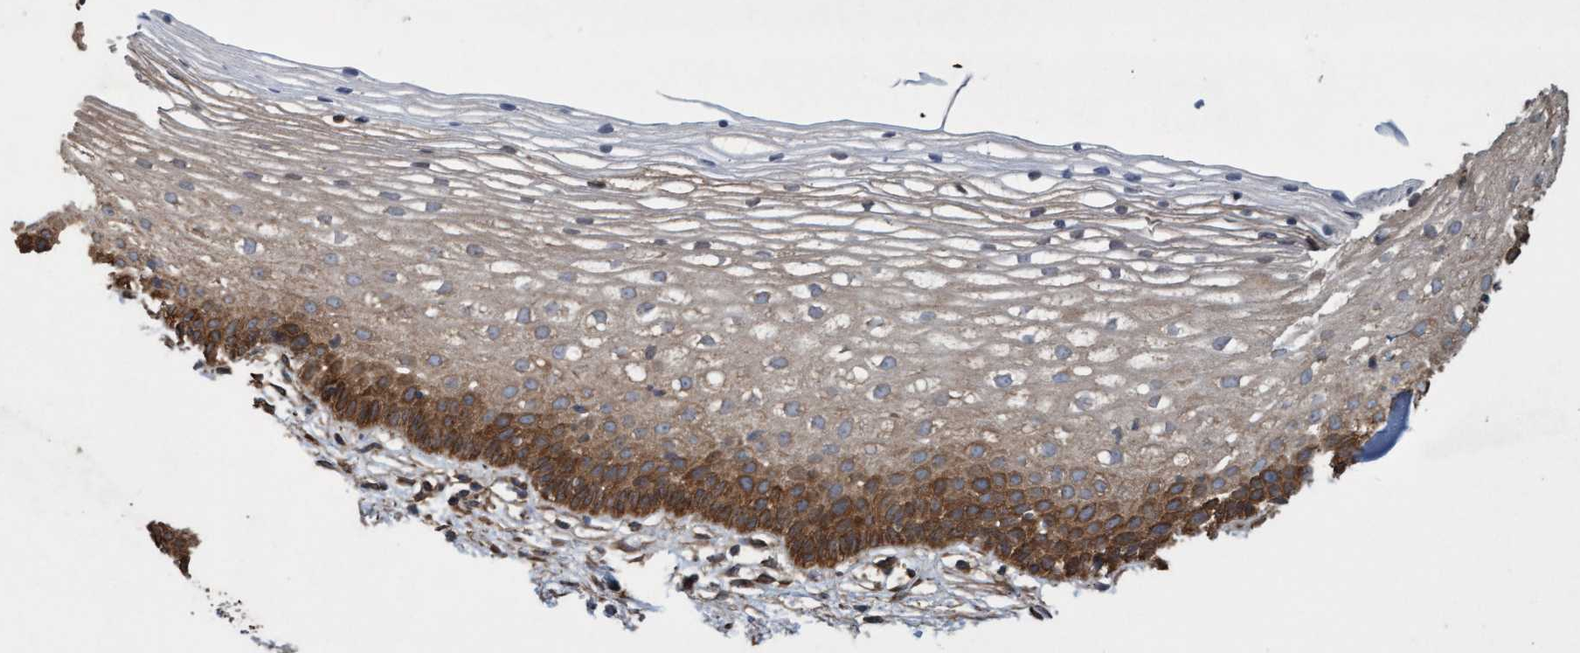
{"staining": {"intensity": "moderate", "quantity": ">75%", "location": "cytoplasmic/membranous"}, "tissue": "cervix", "cell_type": "Glandular cells", "image_type": "normal", "snomed": [{"axis": "morphology", "description": "Normal tissue, NOS"}, {"axis": "topography", "description": "Cervix"}], "caption": "A brown stain shows moderate cytoplasmic/membranous positivity of a protein in glandular cells of unremarkable cervix. The protein is shown in brown color, while the nuclei are stained blue.", "gene": "CDC42EP4", "patient": {"sex": "female", "age": 72}}